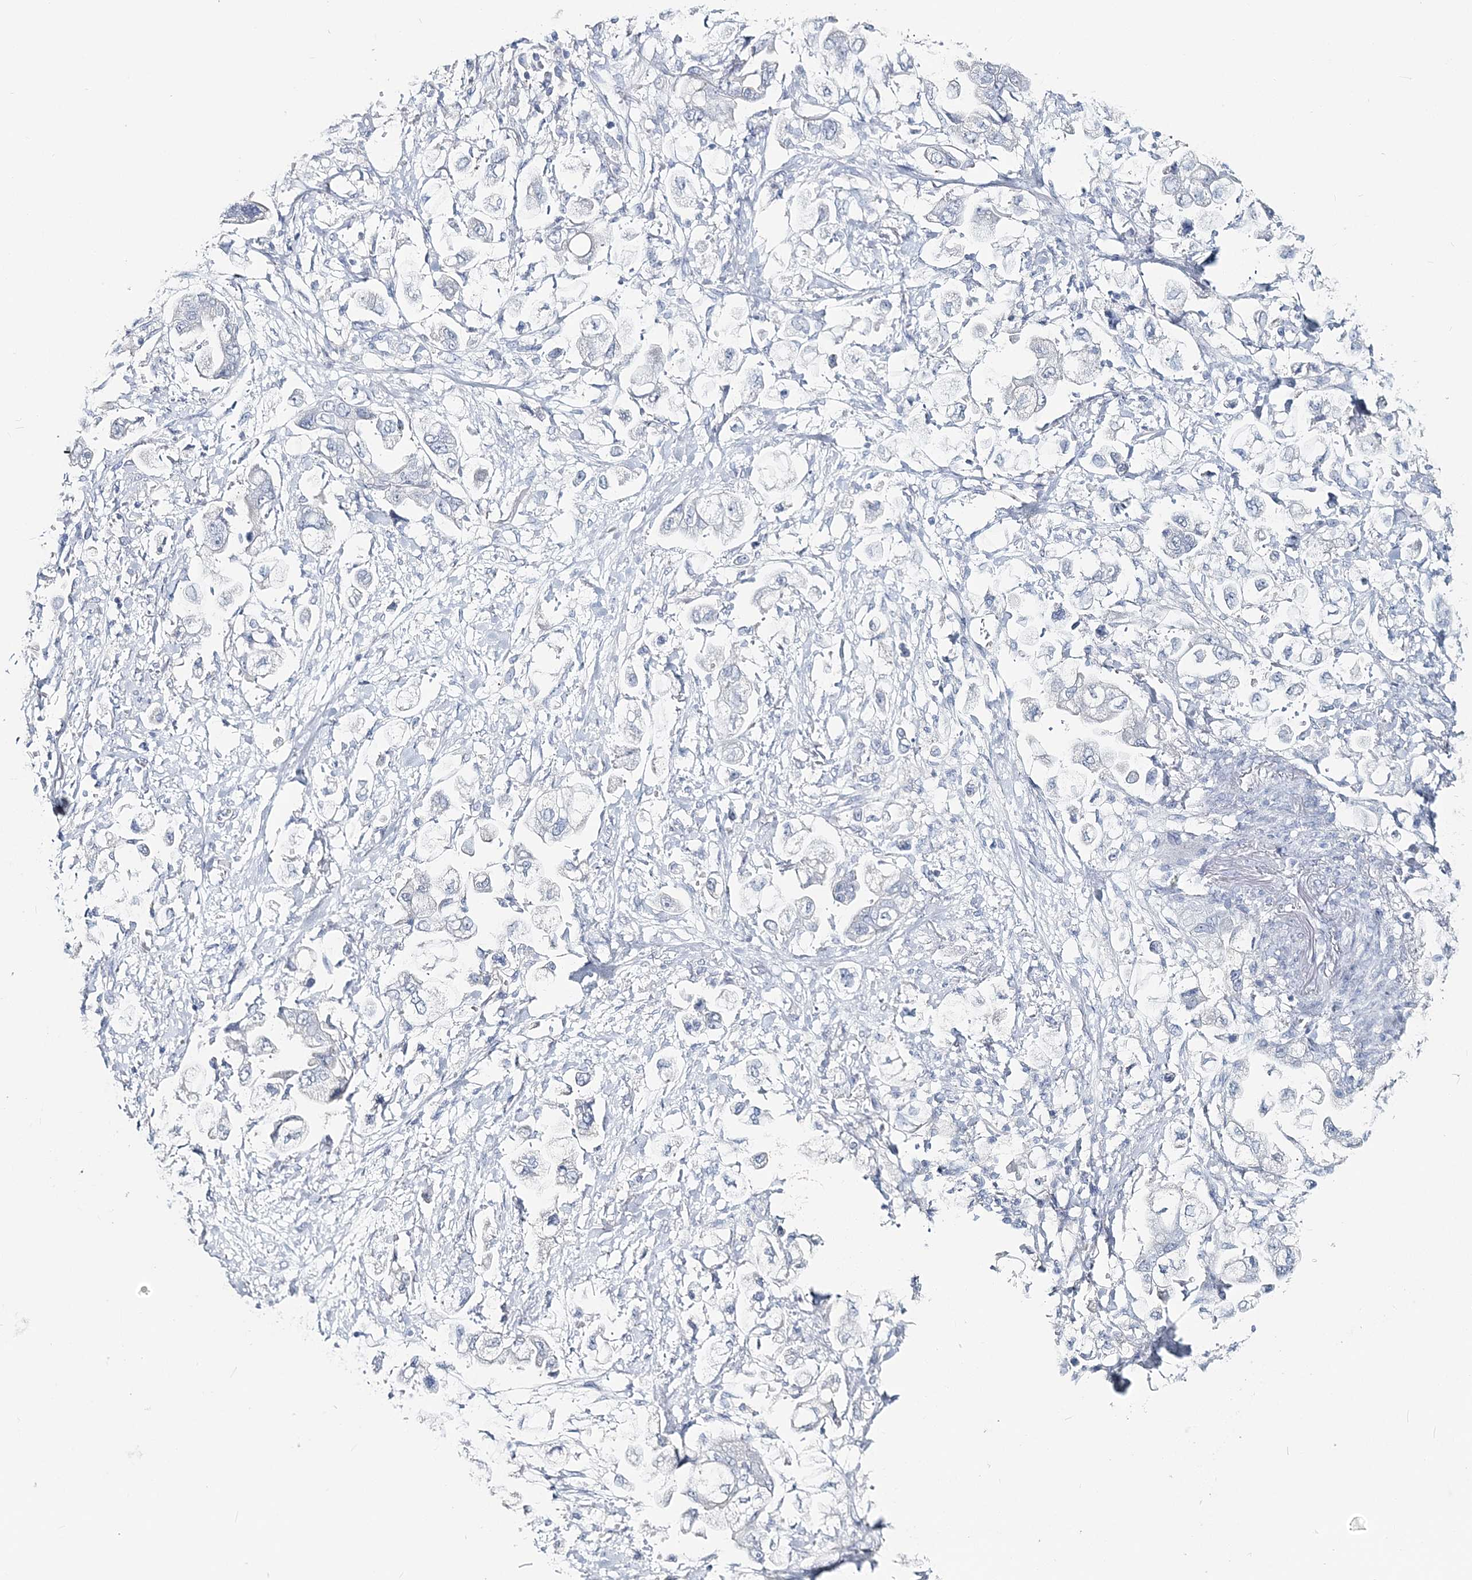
{"staining": {"intensity": "negative", "quantity": "none", "location": "none"}, "tissue": "stomach cancer", "cell_type": "Tumor cells", "image_type": "cancer", "snomed": [{"axis": "morphology", "description": "Adenocarcinoma, NOS"}, {"axis": "topography", "description": "Stomach"}], "caption": "Immunohistochemistry (IHC) micrograph of neoplastic tissue: stomach cancer (adenocarcinoma) stained with DAB (3,3'-diaminobenzidine) exhibits no significant protein positivity in tumor cells. (Stains: DAB IHC with hematoxylin counter stain, Microscopy: brightfield microscopy at high magnification).", "gene": "CYP3A4", "patient": {"sex": "male", "age": 62}}